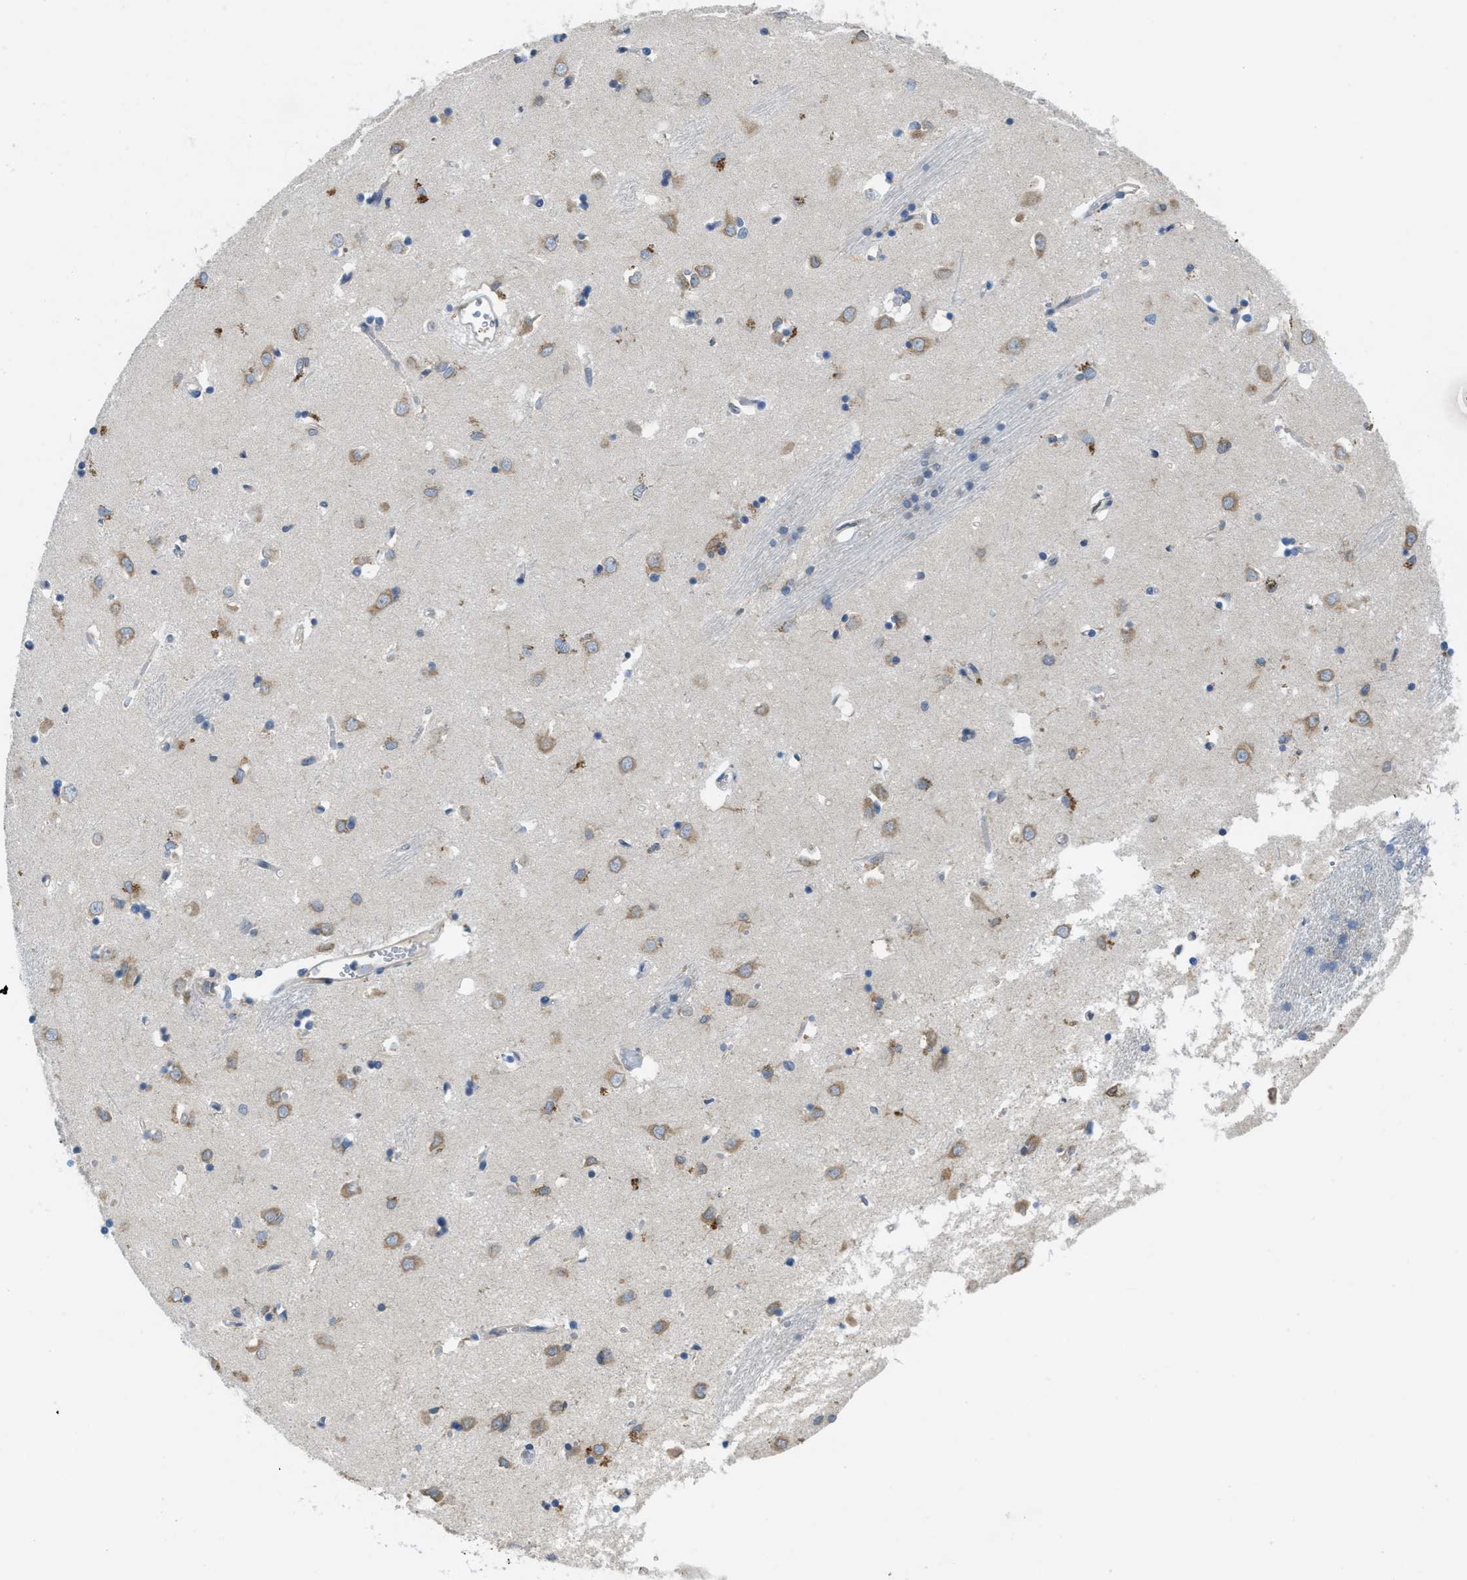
{"staining": {"intensity": "moderate", "quantity": "25%-75%", "location": "cytoplasmic/membranous"}, "tissue": "caudate", "cell_type": "Glial cells", "image_type": "normal", "snomed": [{"axis": "morphology", "description": "Normal tissue, NOS"}, {"axis": "topography", "description": "Lateral ventricle wall"}], "caption": "Immunohistochemistry histopathology image of normal caudate stained for a protein (brown), which shows medium levels of moderate cytoplasmic/membranous expression in approximately 25%-75% of glial cells.", "gene": "MPDU1", "patient": {"sex": "female", "age": 19}}